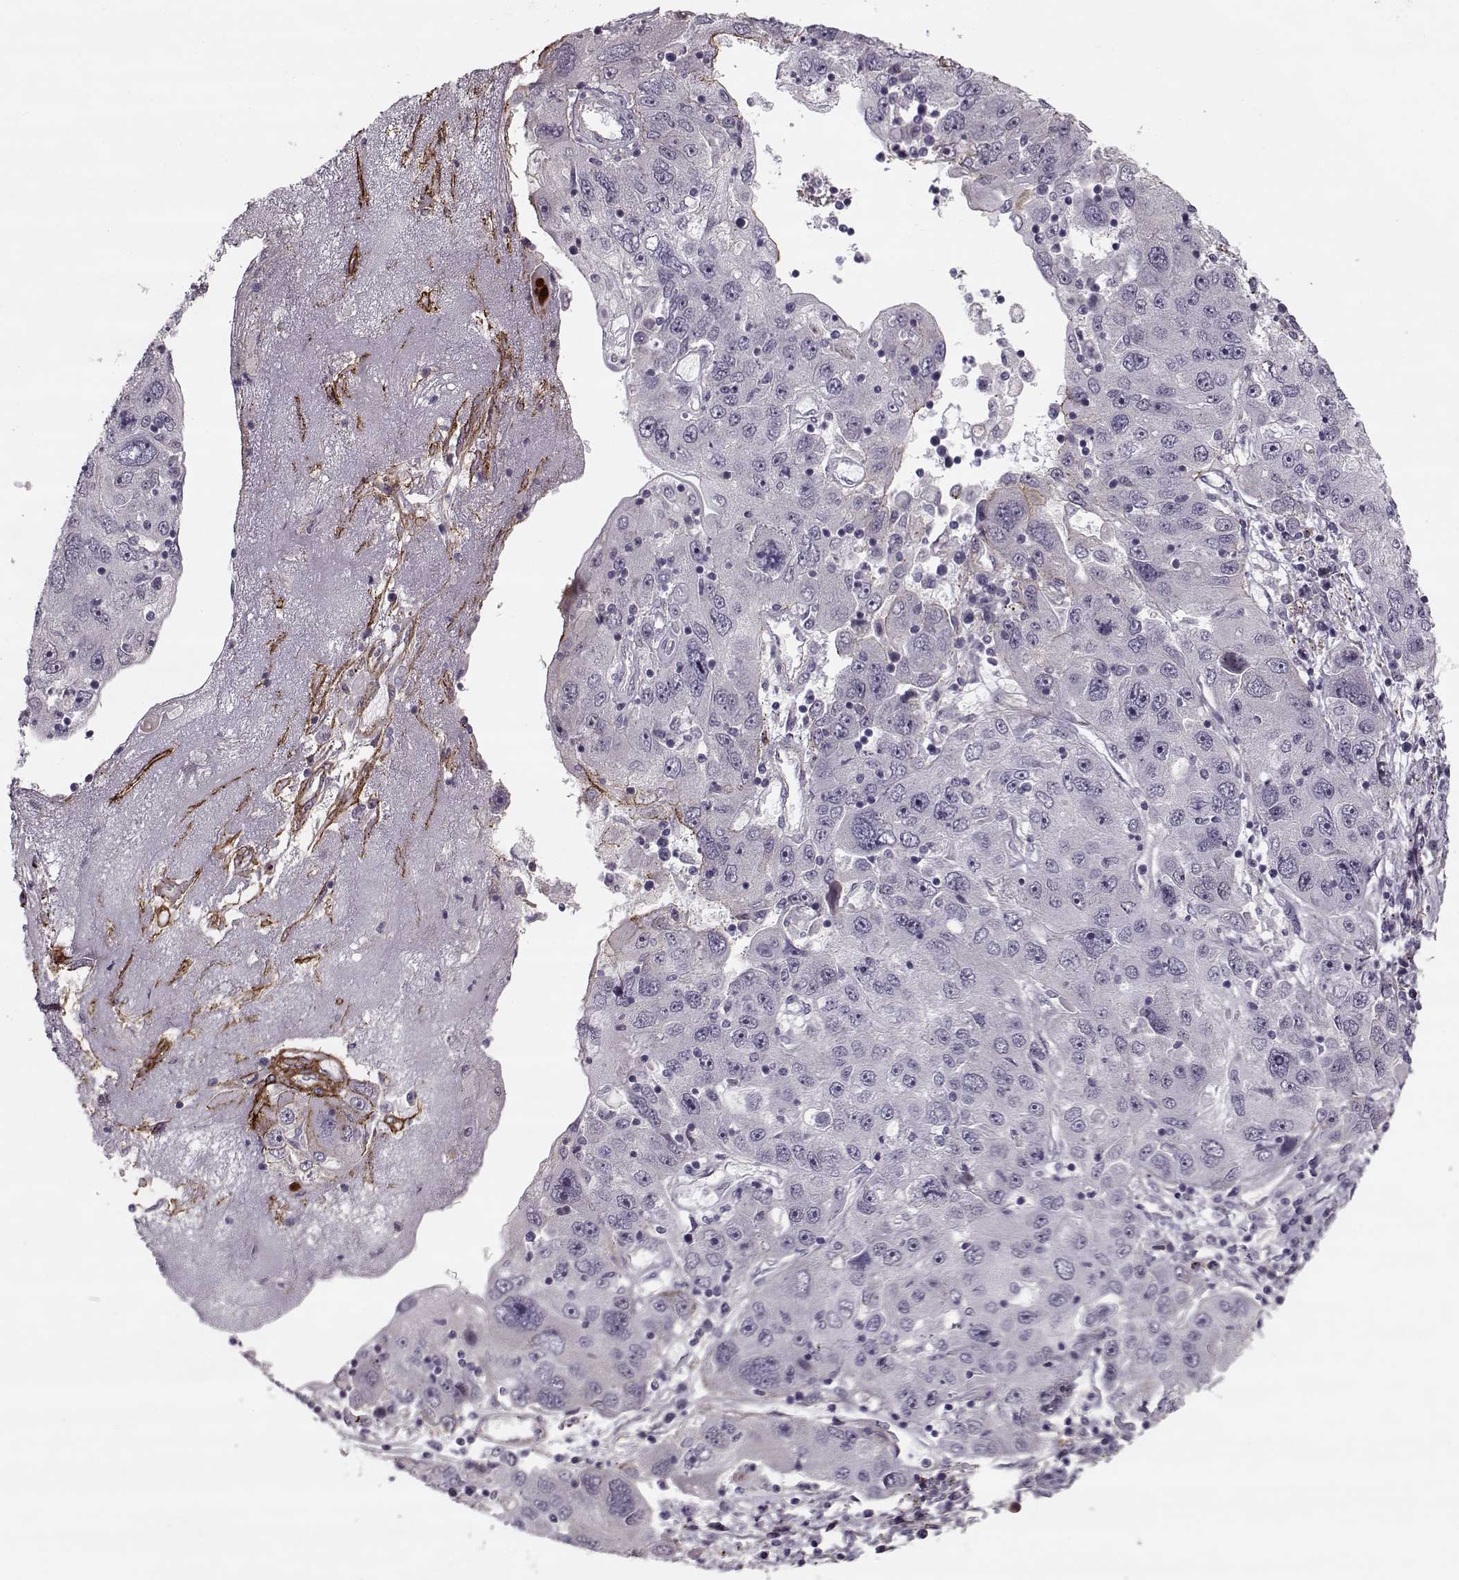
{"staining": {"intensity": "negative", "quantity": "none", "location": "none"}, "tissue": "stomach cancer", "cell_type": "Tumor cells", "image_type": "cancer", "snomed": [{"axis": "morphology", "description": "Adenocarcinoma, NOS"}, {"axis": "topography", "description": "Stomach"}], "caption": "Tumor cells are negative for brown protein staining in stomach adenocarcinoma.", "gene": "DNAI3", "patient": {"sex": "male", "age": 56}}